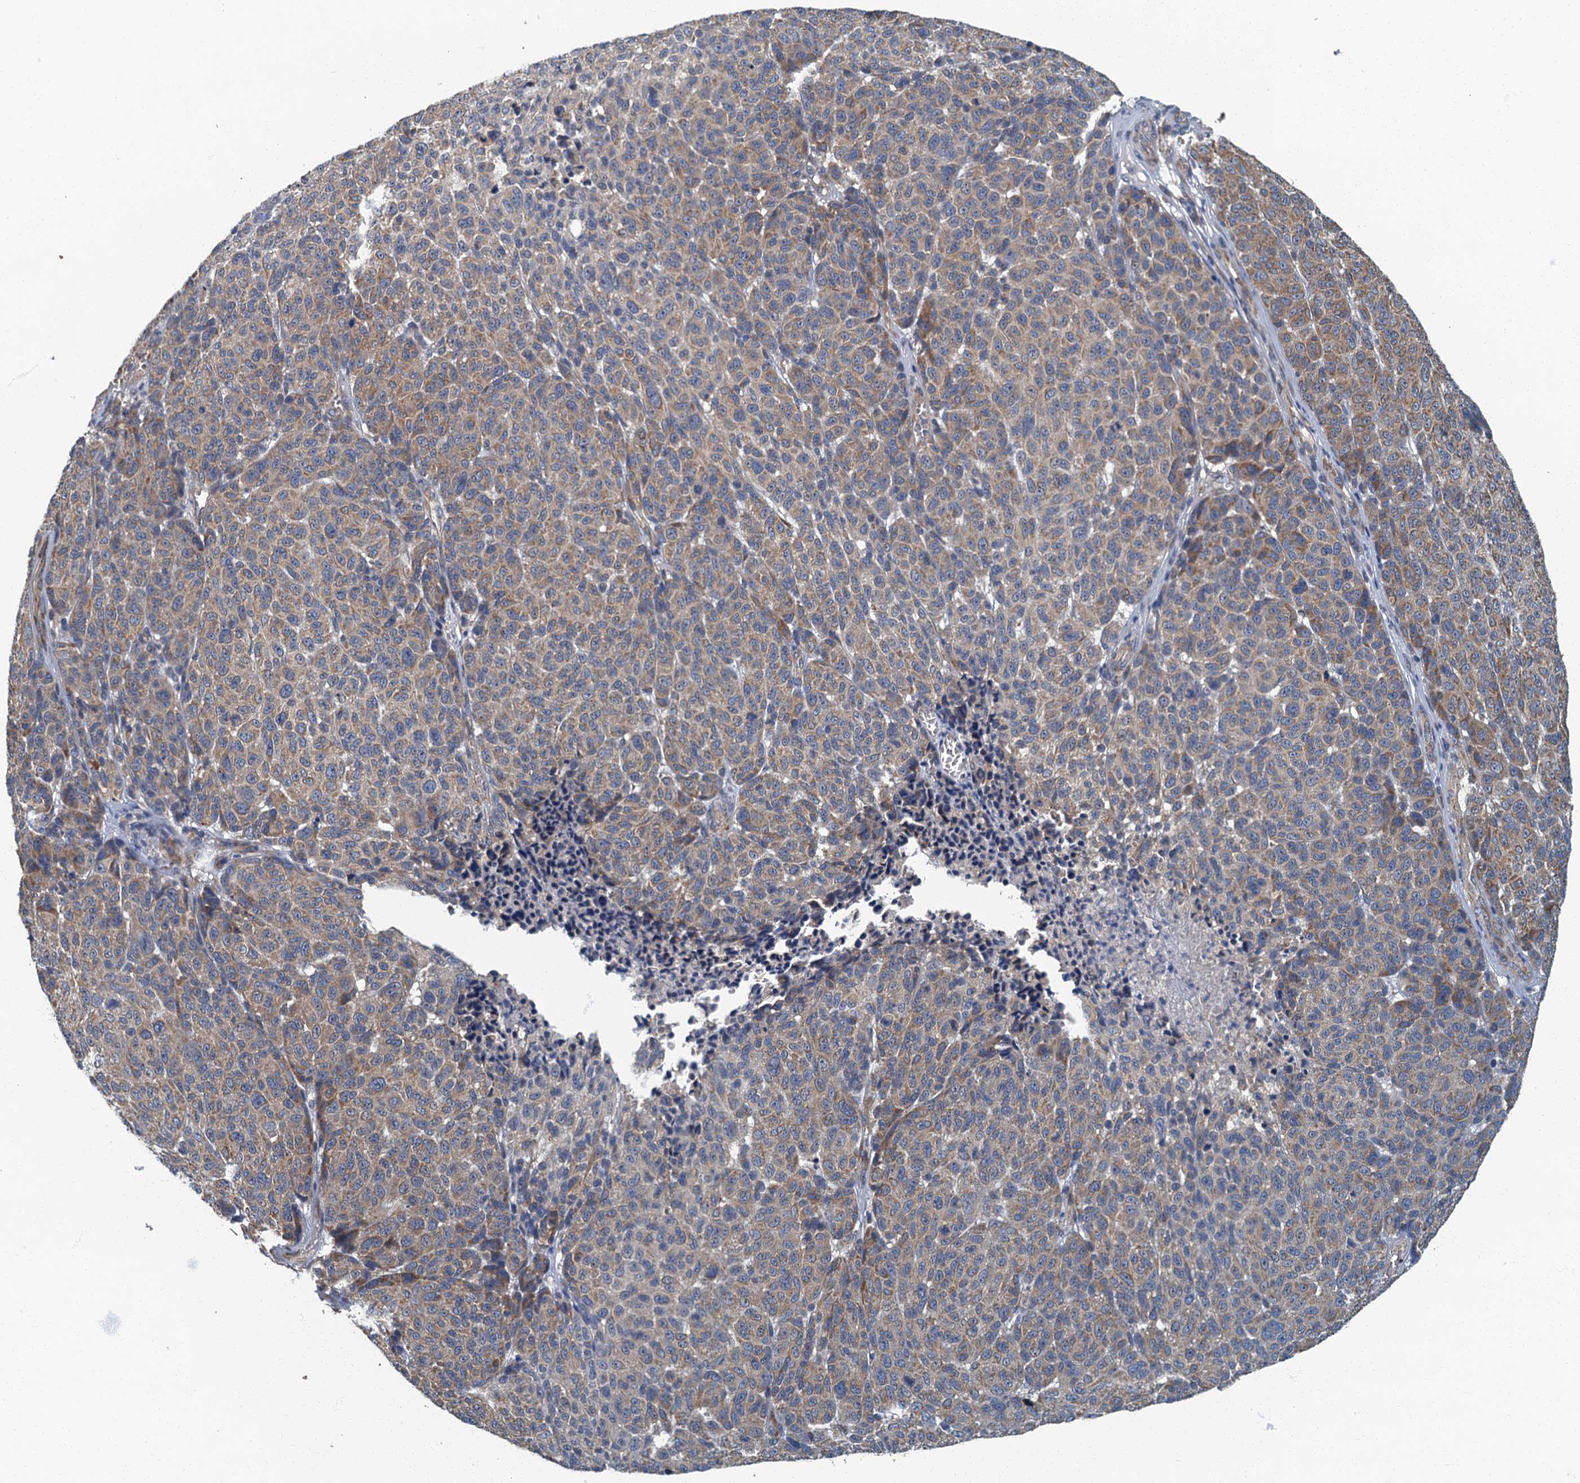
{"staining": {"intensity": "moderate", "quantity": "25%-75%", "location": "cytoplasmic/membranous"}, "tissue": "melanoma", "cell_type": "Tumor cells", "image_type": "cancer", "snomed": [{"axis": "morphology", "description": "Malignant melanoma, NOS"}, {"axis": "topography", "description": "Skin"}], "caption": "Protein expression by immunohistochemistry (IHC) shows moderate cytoplasmic/membranous staining in approximately 25%-75% of tumor cells in melanoma.", "gene": "DDX49", "patient": {"sex": "male", "age": 49}}